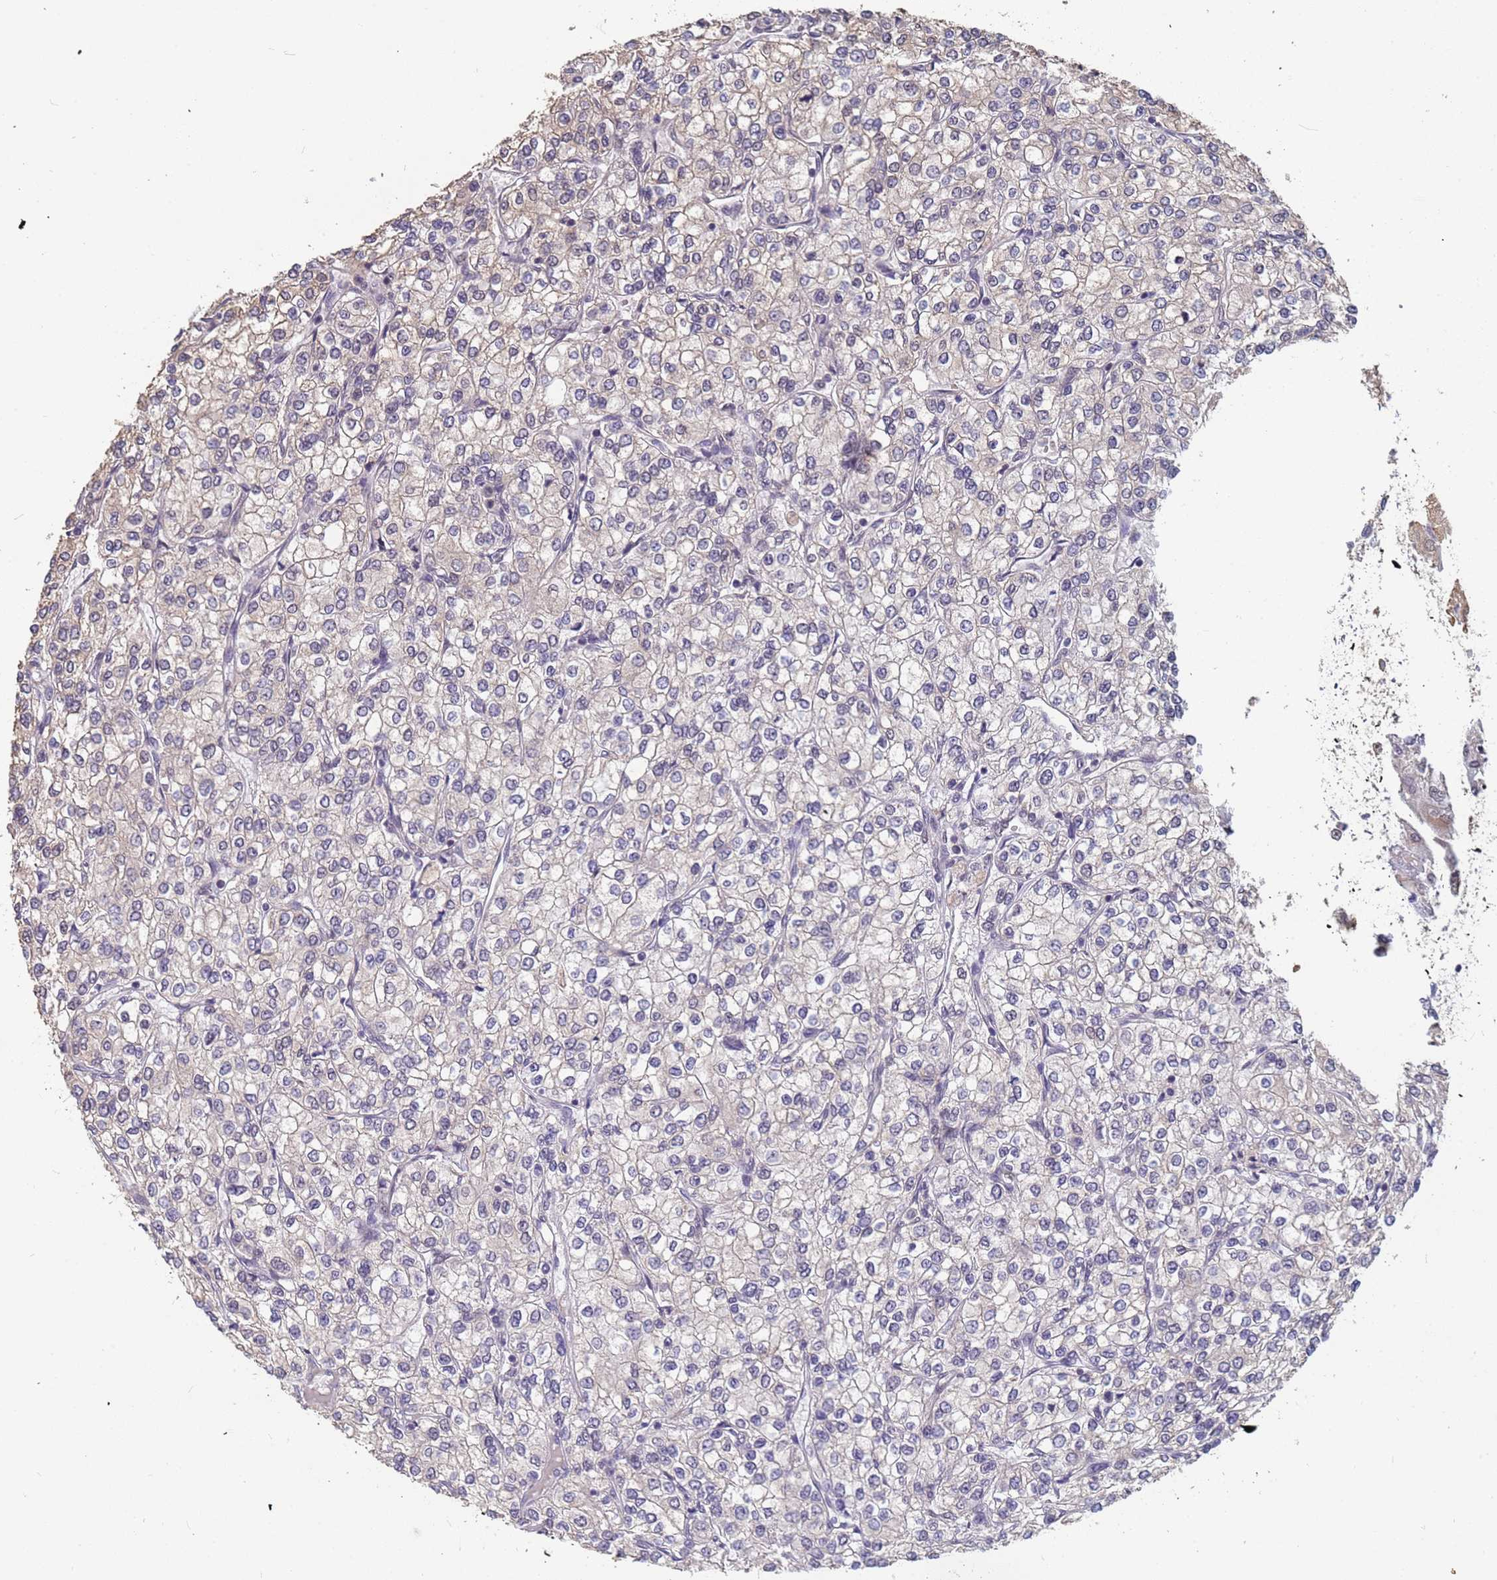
{"staining": {"intensity": "negative", "quantity": "none", "location": "none"}, "tissue": "renal cancer", "cell_type": "Tumor cells", "image_type": "cancer", "snomed": [{"axis": "morphology", "description": "Adenocarcinoma, NOS"}, {"axis": "topography", "description": "Kidney"}], "caption": "Tumor cells show no significant protein staining in adenocarcinoma (renal). The staining is performed using DAB brown chromogen with nuclei counter-stained in using hematoxylin.", "gene": "DENND2B", "patient": {"sex": "male", "age": 80}}